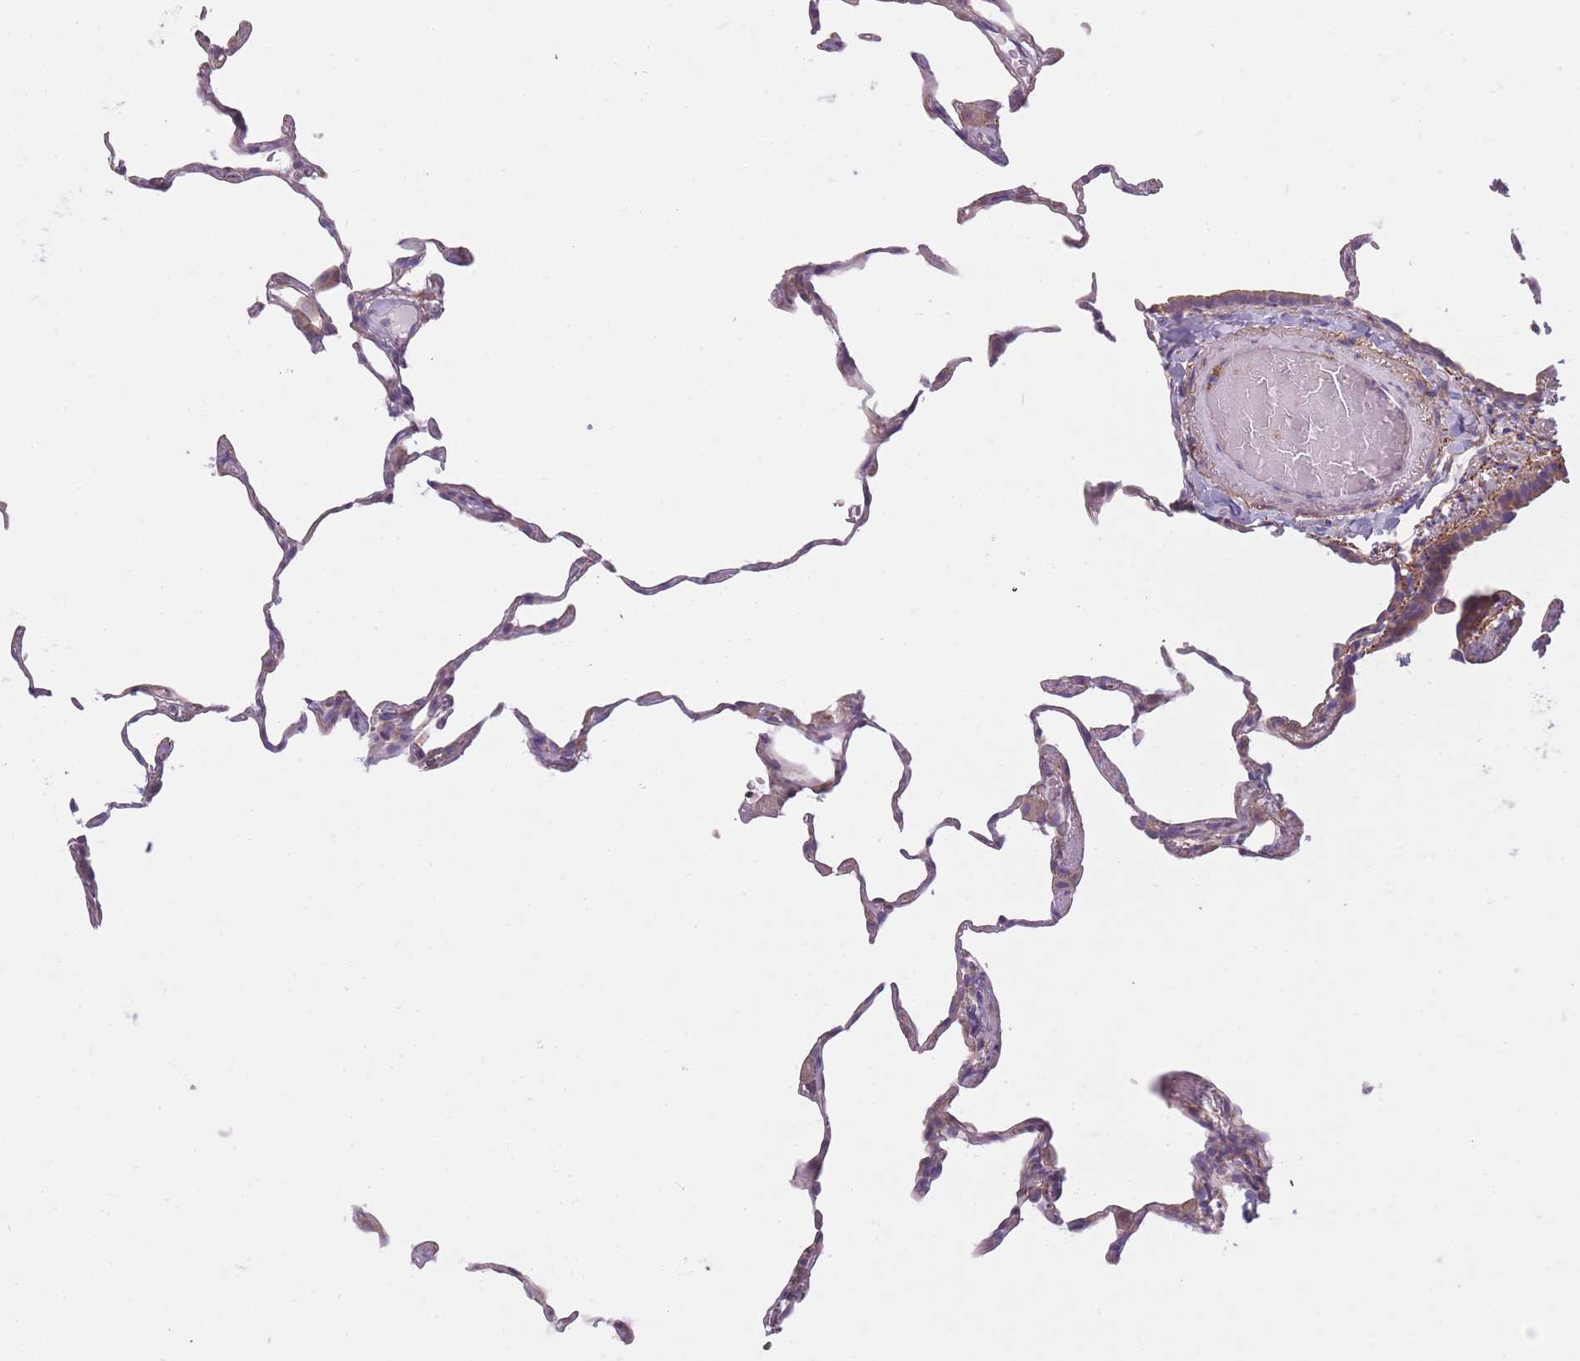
{"staining": {"intensity": "negative", "quantity": "none", "location": "none"}, "tissue": "lung", "cell_type": "Alveolar cells", "image_type": "normal", "snomed": [{"axis": "morphology", "description": "Normal tissue, NOS"}, {"axis": "topography", "description": "Lung"}], "caption": "Immunohistochemical staining of unremarkable human lung demonstrates no significant positivity in alveolar cells. Nuclei are stained in blue.", "gene": "AP3M1", "patient": {"sex": "female", "age": 57}}